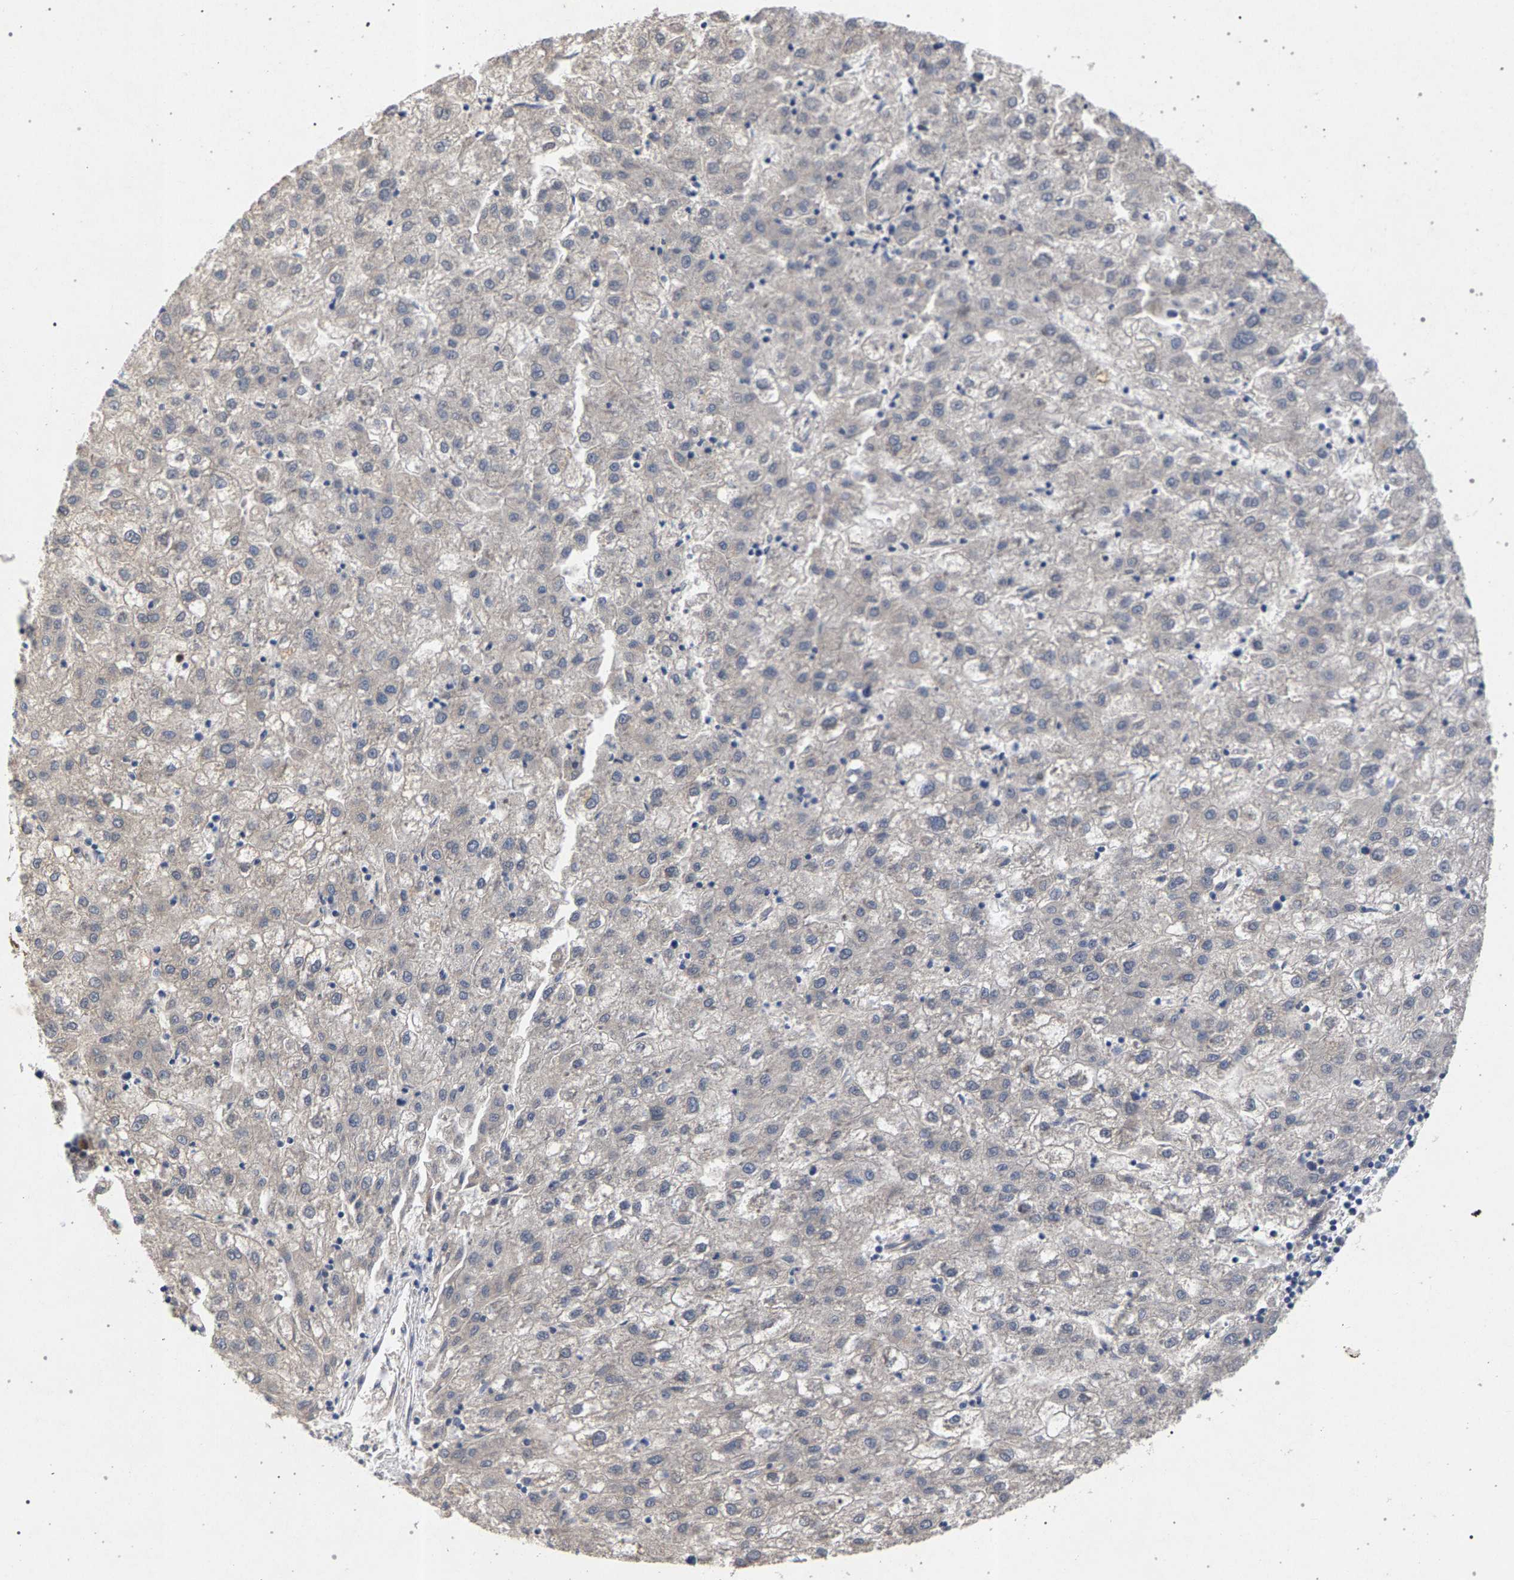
{"staining": {"intensity": "negative", "quantity": "none", "location": "none"}, "tissue": "liver cancer", "cell_type": "Tumor cells", "image_type": "cancer", "snomed": [{"axis": "morphology", "description": "Carcinoma, Hepatocellular, NOS"}, {"axis": "topography", "description": "Liver"}], "caption": "Immunohistochemical staining of human hepatocellular carcinoma (liver) shows no significant positivity in tumor cells.", "gene": "MAMDC2", "patient": {"sex": "male", "age": 72}}